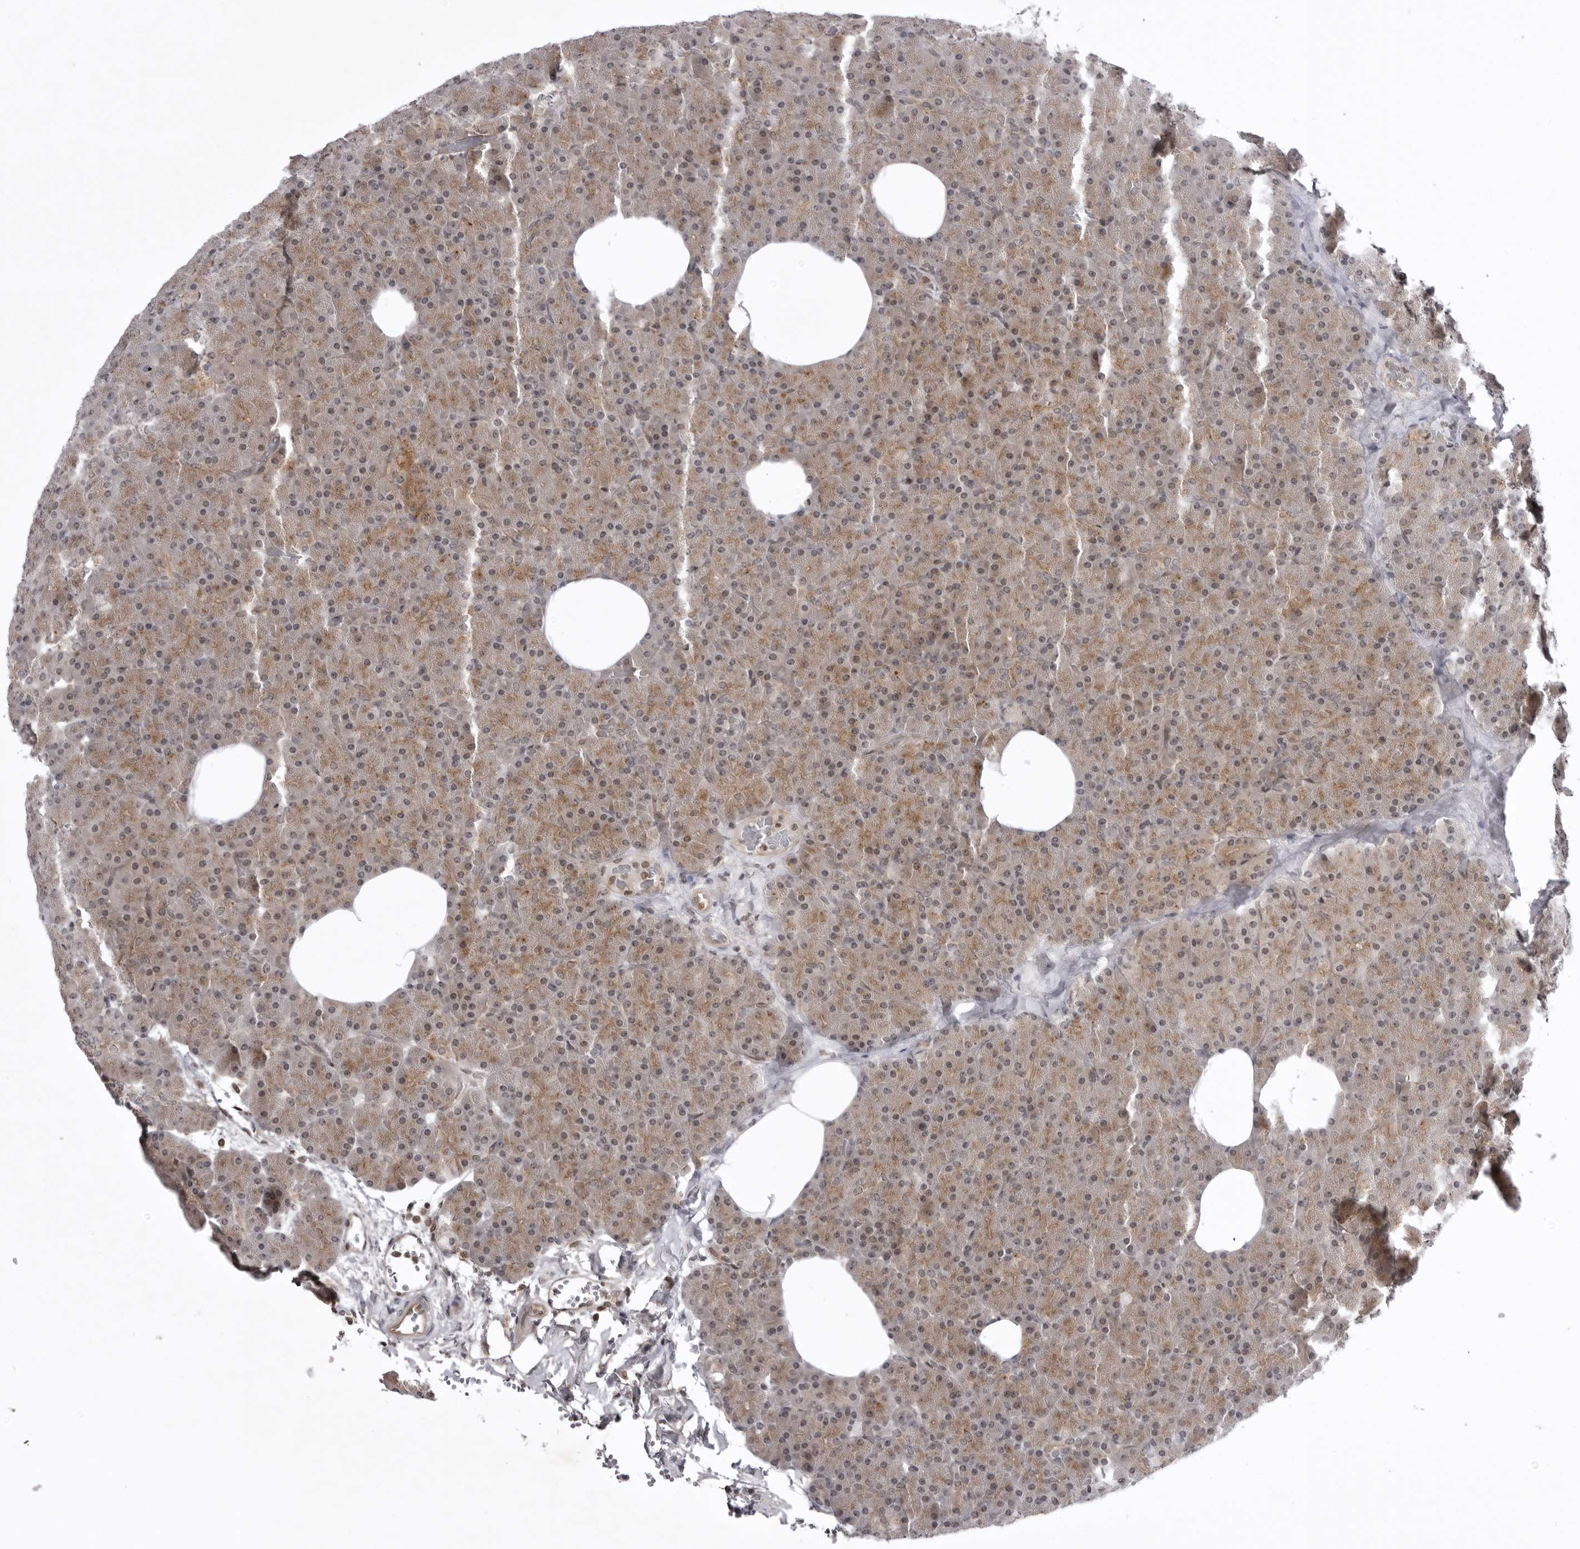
{"staining": {"intensity": "moderate", "quantity": ">75%", "location": "cytoplasmic/membranous"}, "tissue": "pancreas", "cell_type": "Exocrine glandular cells", "image_type": "normal", "snomed": [{"axis": "morphology", "description": "Normal tissue, NOS"}, {"axis": "morphology", "description": "Carcinoid, malignant, NOS"}, {"axis": "topography", "description": "Pancreas"}], "caption": "Benign pancreas demonstrates moderate cytoplasmic/membranous staining in approximately >75% of exocrine glandular cells (DAB = brown stain, brightfield microscopy at high magnification)..", "gene": "USP43", "patient": {"sex": "female", "age": 35}}